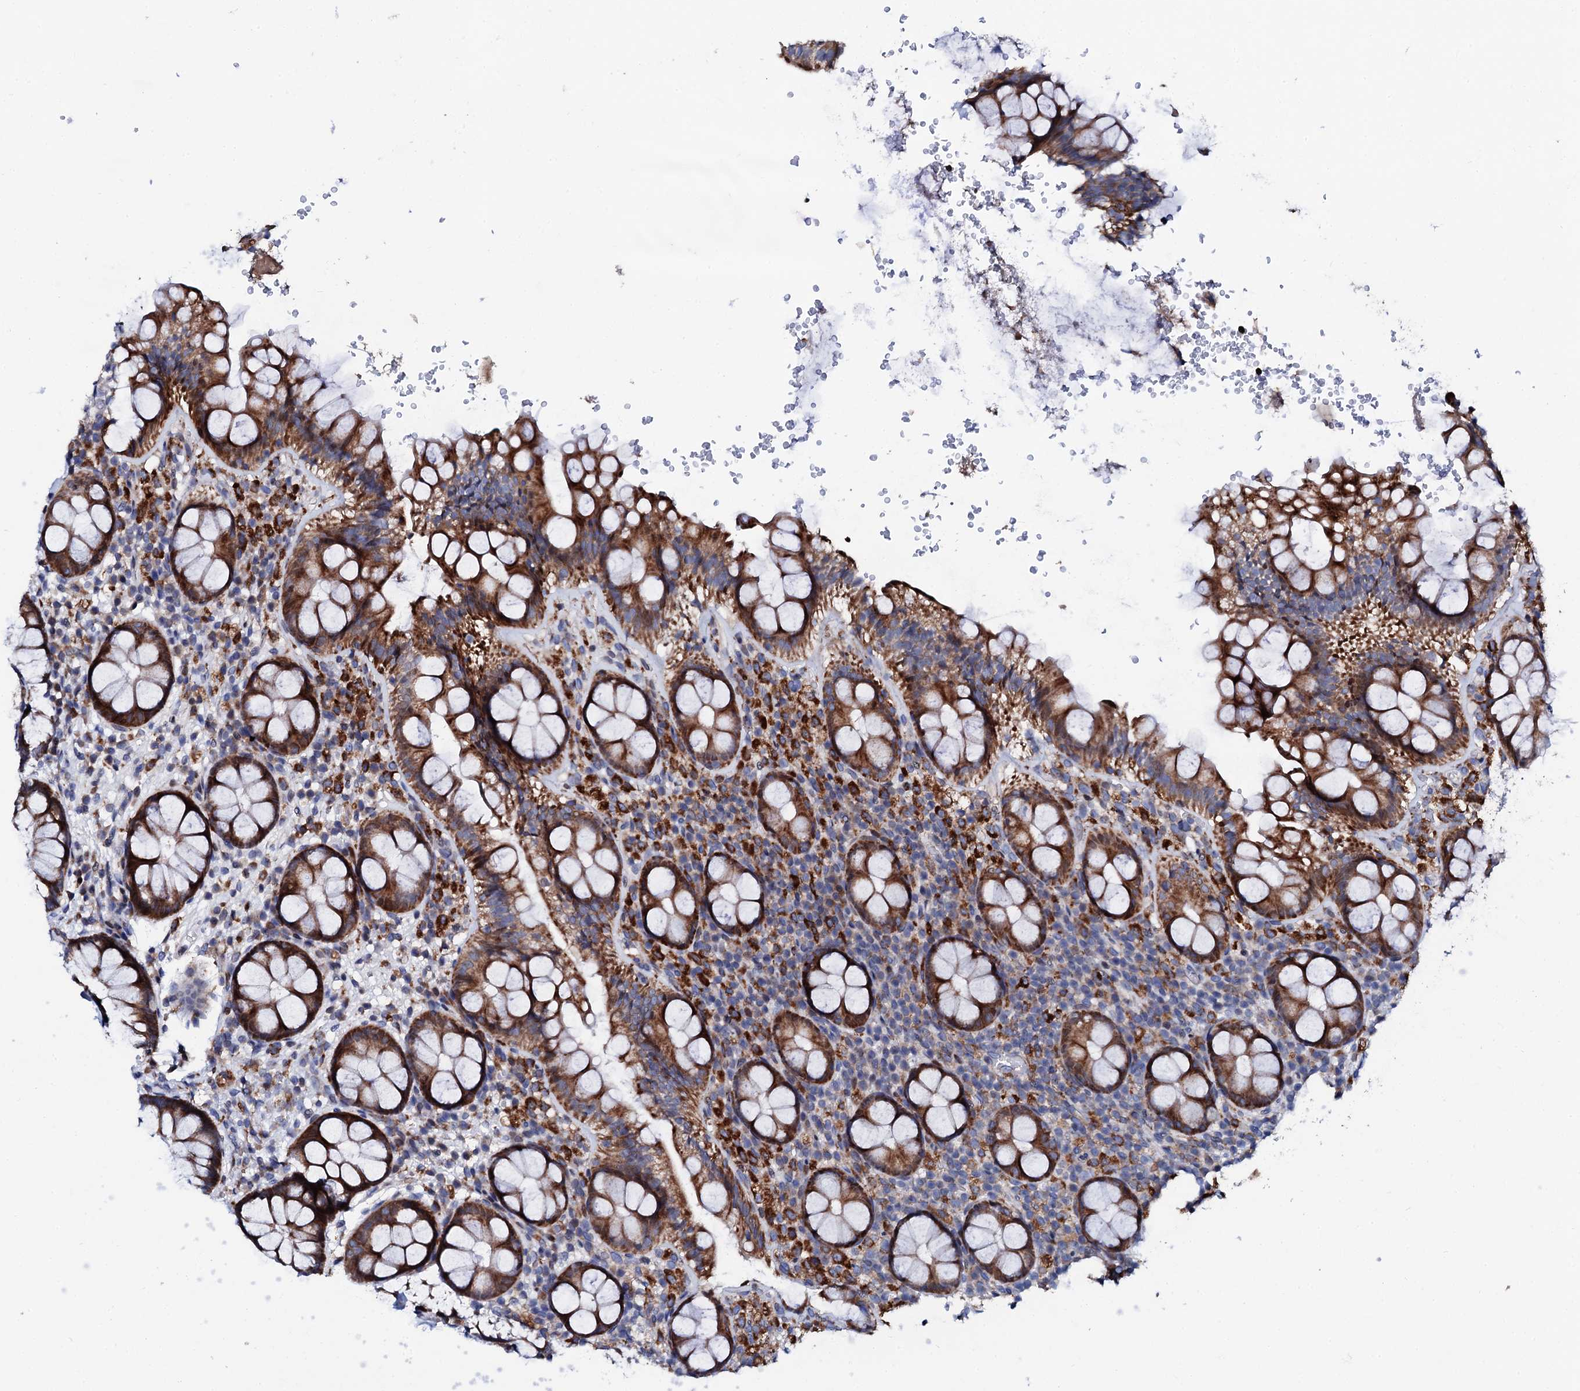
{"staining": {"intensity": "strong", "quantity": ">75%", "location": "cytoplasmic/membranous"}, "tissue": "rectum", "cell_type": "Glandular cells", "image_type": "normal", "snomed": [{"axis": "morphology", "description": "Normal tissue, NOS"}, {"axis": "topography", "description": "Rectum"}], "caption": "This image reveals unremarkable rectum stained with IHC to label a protein in brown. The cytoplasmic/membranous of glandular cells show strong positivity for the protein. Nuclei are counter-stained blue.", "gene": "TCIRG1", "patient": {"sex": "male", "age": 83}}